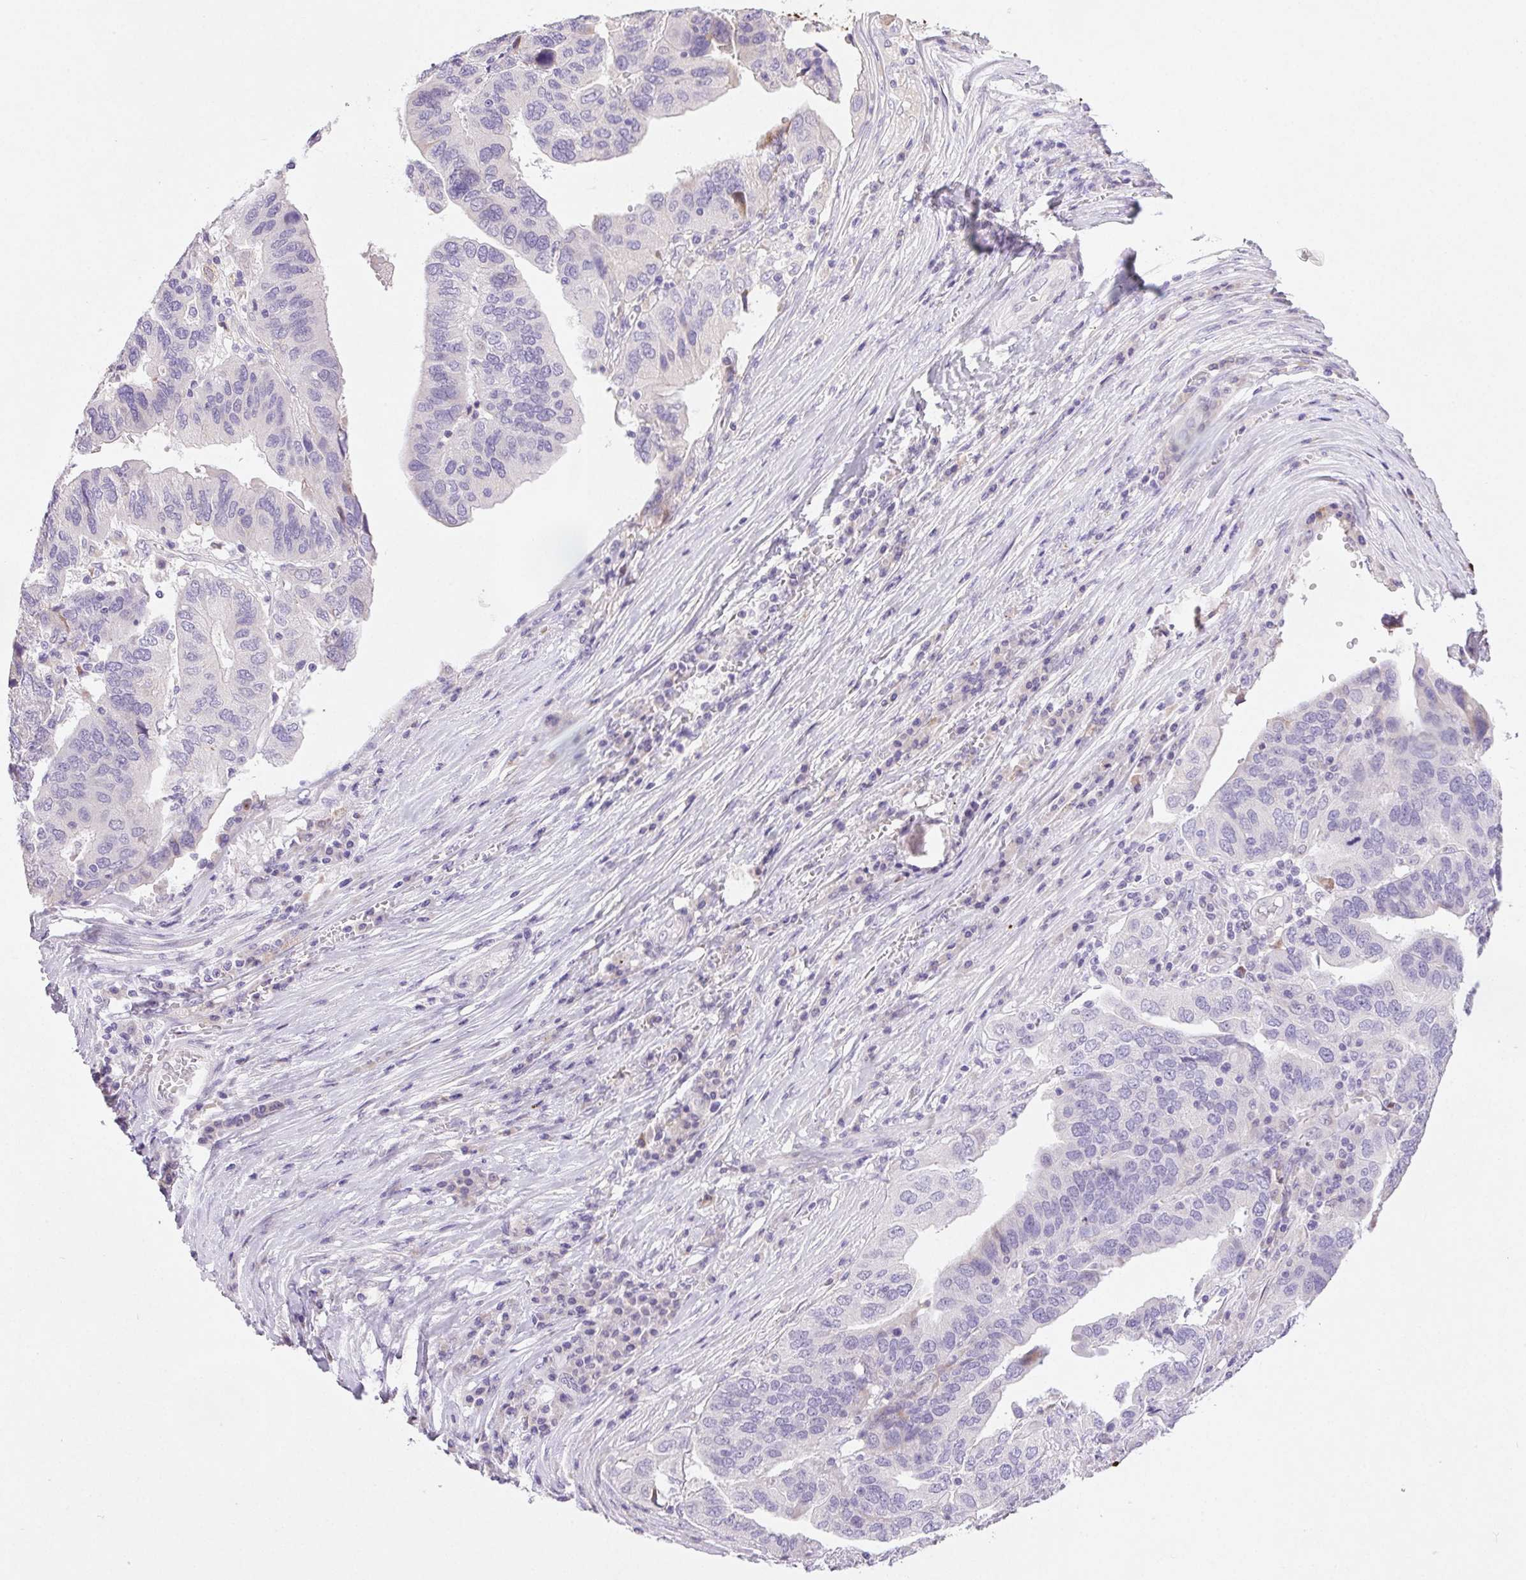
{"staining": {"intensity": "weak", "quantity": "<25%", "location": "cytoplasmic/membranous"}, "tissue": "ovarian cancer", "cell_type": "Tumor cells", "image_type": "cancer", "snomed": [{"axis": "morphology", "description": "Cystadenocarcinoma, serous, NOS"}, {"axis": "topography", "description": "Ovary"}], "caption": "Serous cystadenocarcinoma (ovarian) was stained to show a protein in brown. There is no significant staining in tumor cells.", "gene": "ARHGAP11B", "patient": {"sex": "female", "age": 79}}